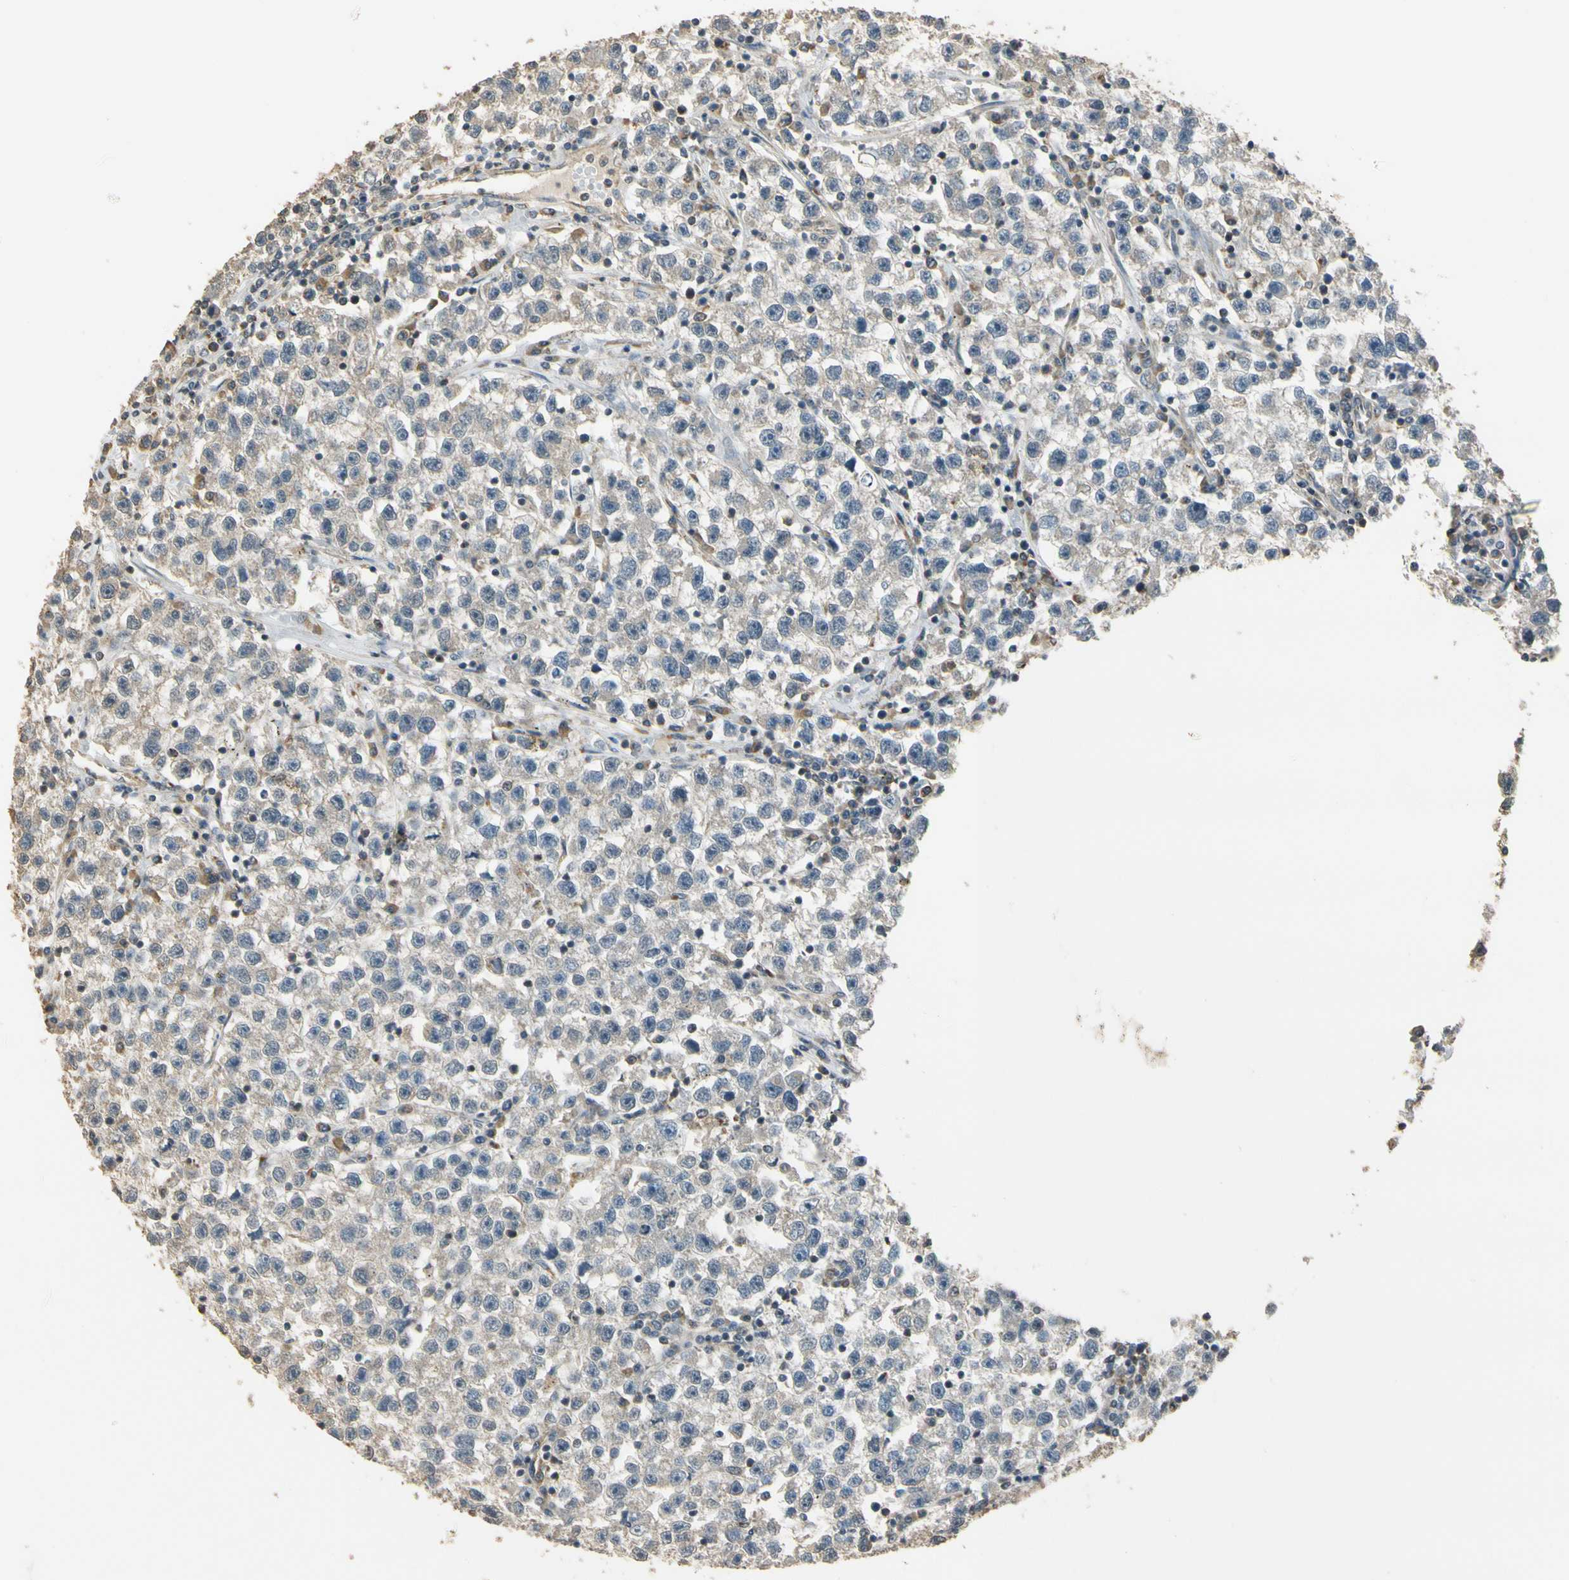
{"staining": {"intensity": "negative", "quantity": "none", "location": "none"}, "tissue": "testis cancer", "cell_type": "Tumor cells", "image_type": "cancer", "snomed": [{"axis": "morphology", "description": "Seminoma, NOS"}, {"axis": "topography", "description": "Testis"}], "caption": "IHC of human testis seminoma displays no staining in tumor cells.", "gene": "LAMTOR1", "patient": {"sex": "male", "age": 22}}